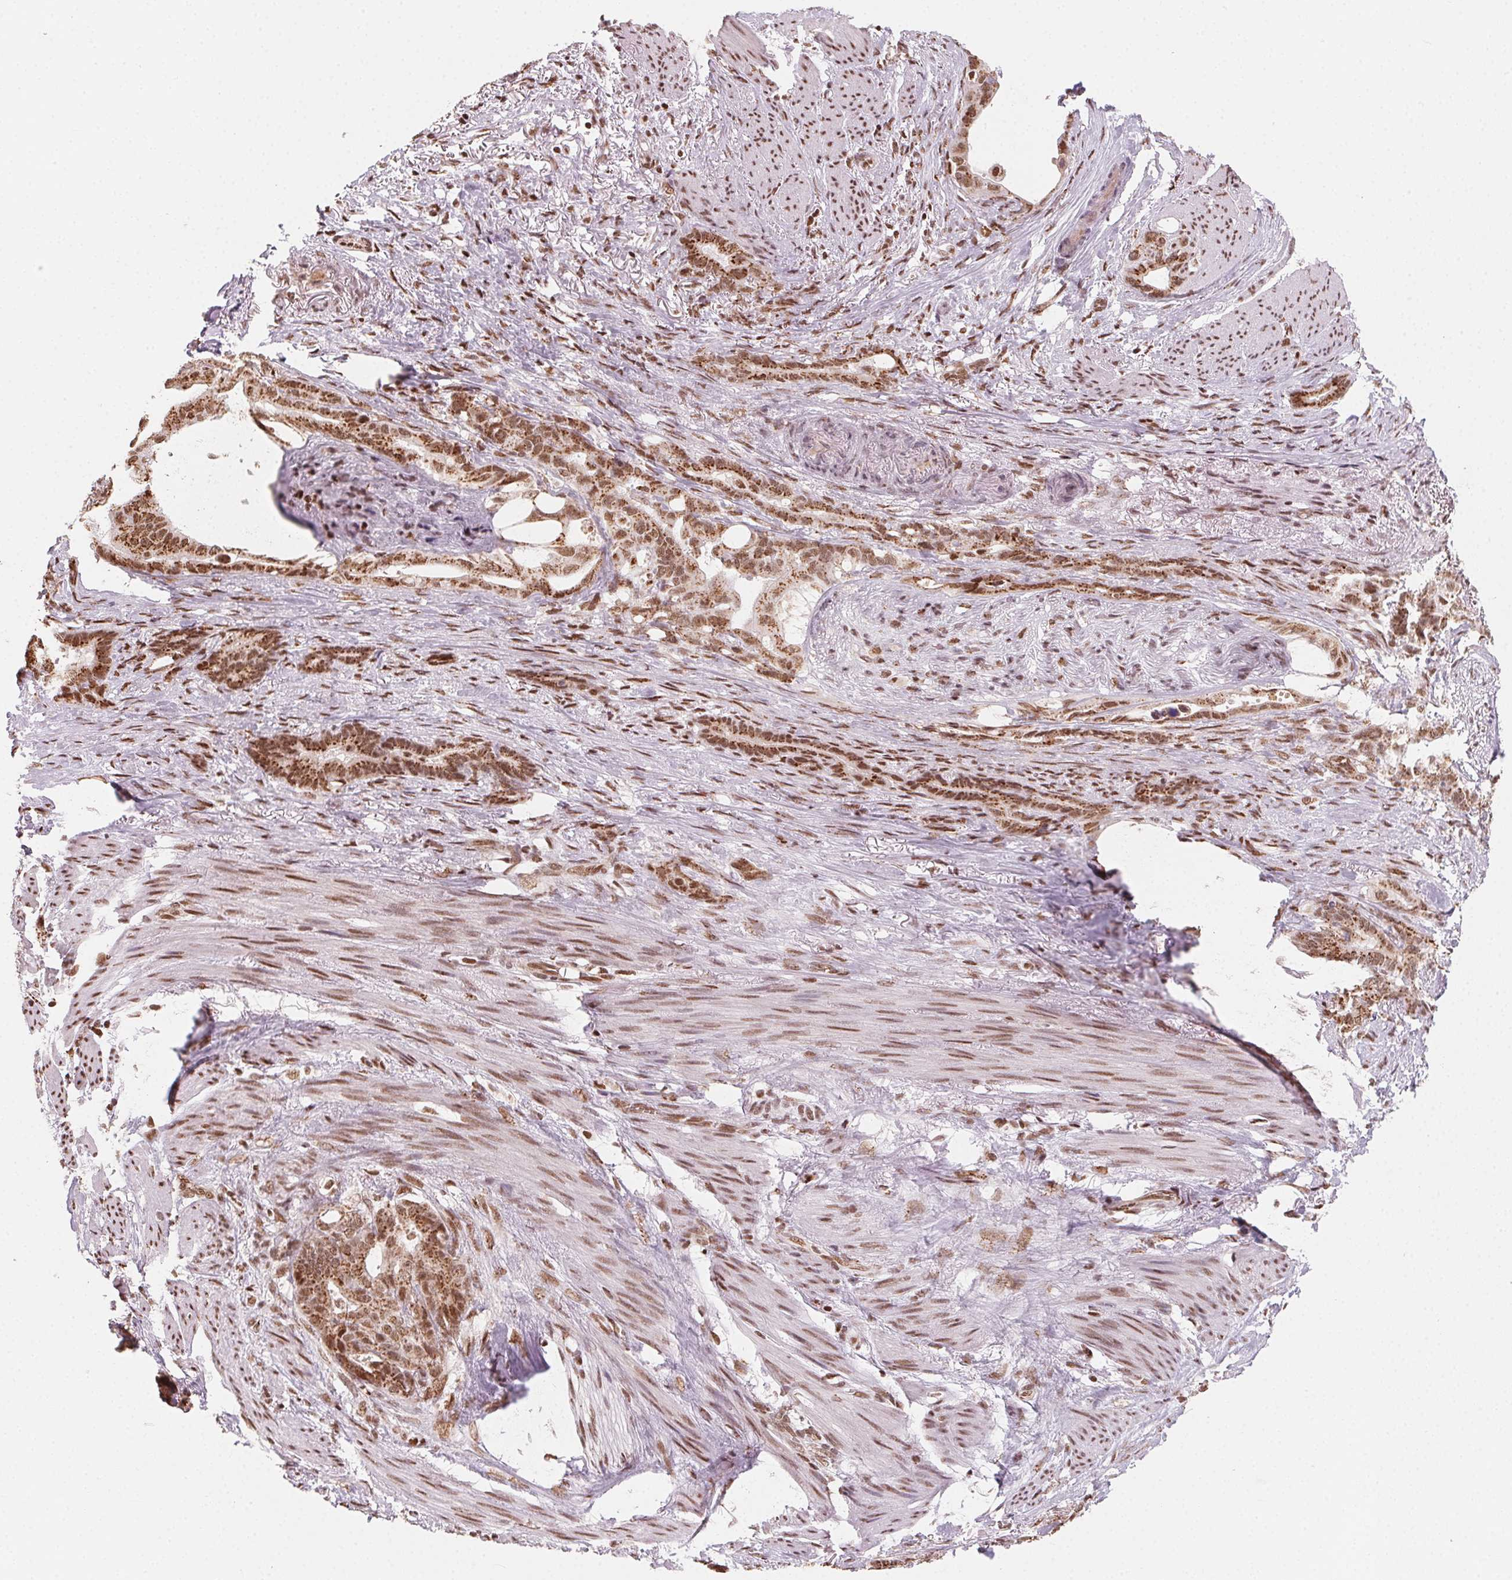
{"staining": {"intensity": "strong", "quantity": ">75%", "location": "cytoplasmic/membranous,nuclear"}, "tissue": "stomach cancer", "cell_type": "Tumor cells", "image_type": "cancer", "snomed": [{"axis": "morphology", "description": "Normal tissue, NOS"}, {"axis": "morphology", "description": "Adenocarcinoma, NOS"}, {"axis": "topography", "description": "Esophagus"}, {"axis": "topography", "description": "Stomach, upper"}], "caption": "Stomach cancer stained for a protein reveals strong cytoplasmic/membranous and nuclear positivity in tumor cells. Nuclei are stained in blue.", "gene": "TOPORS", "patient": {"sex": "male", "age": 62}}